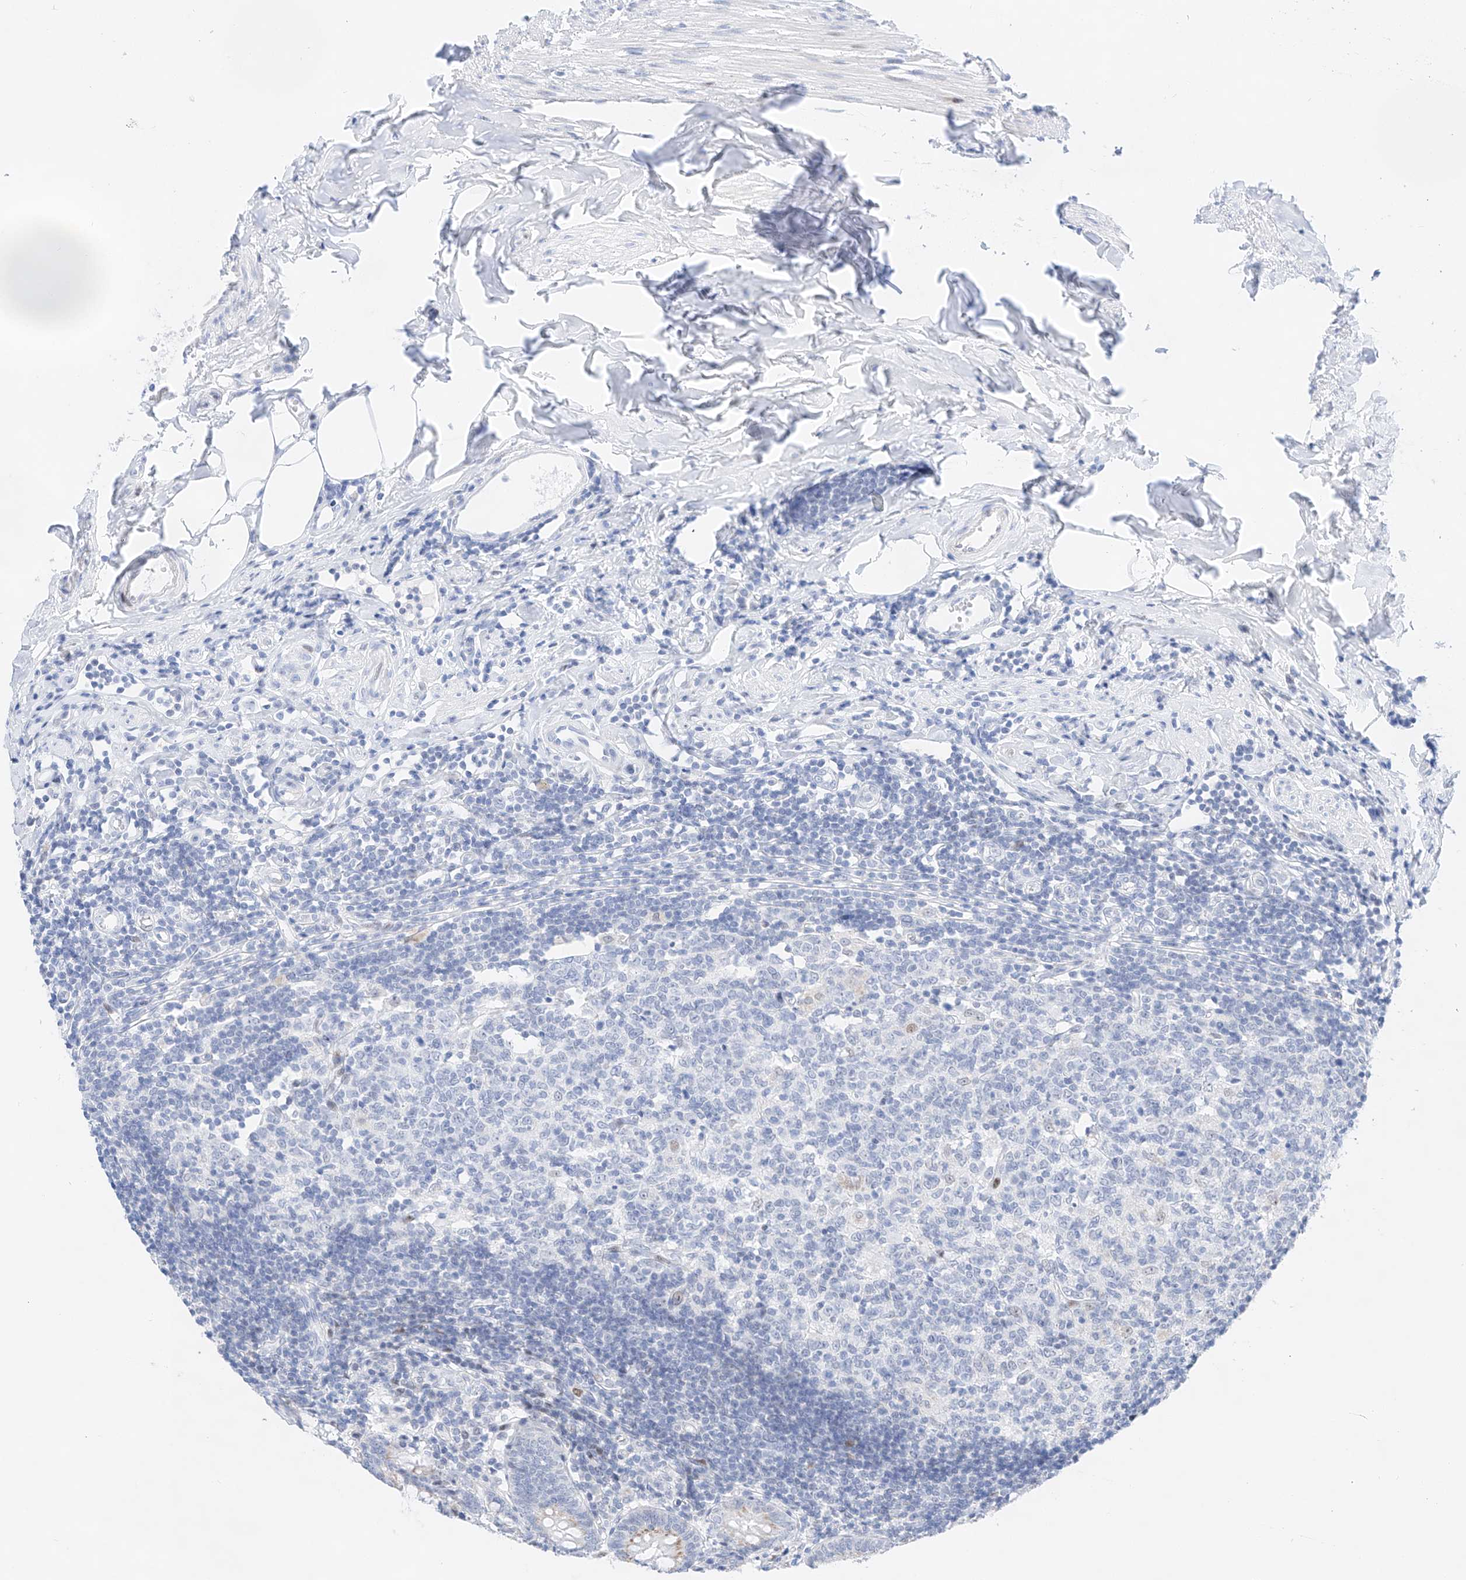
{"staining": {"intensity": "moderate", "quantity": "25%-75%", "location": "cytoplasmic/membranous"}, "tissue": "appendix", "cell_type": "Glandular cells", "image_type": "normal", "snomed": [{"axis": "morphology", "description": "Normal tissue, NOS"}, {"axis": "topography", "description": "Appendix"}], "caption": "Moderate cytoplasmic/membranous positivity is seen in approximately 25%-75% of glandular cells in unremarkable appendix. (Brightfield microscopy of DAB IHC at high magnification).", "gene": "NT5C3B", "patient": {"sex": "female", "age": 54}}